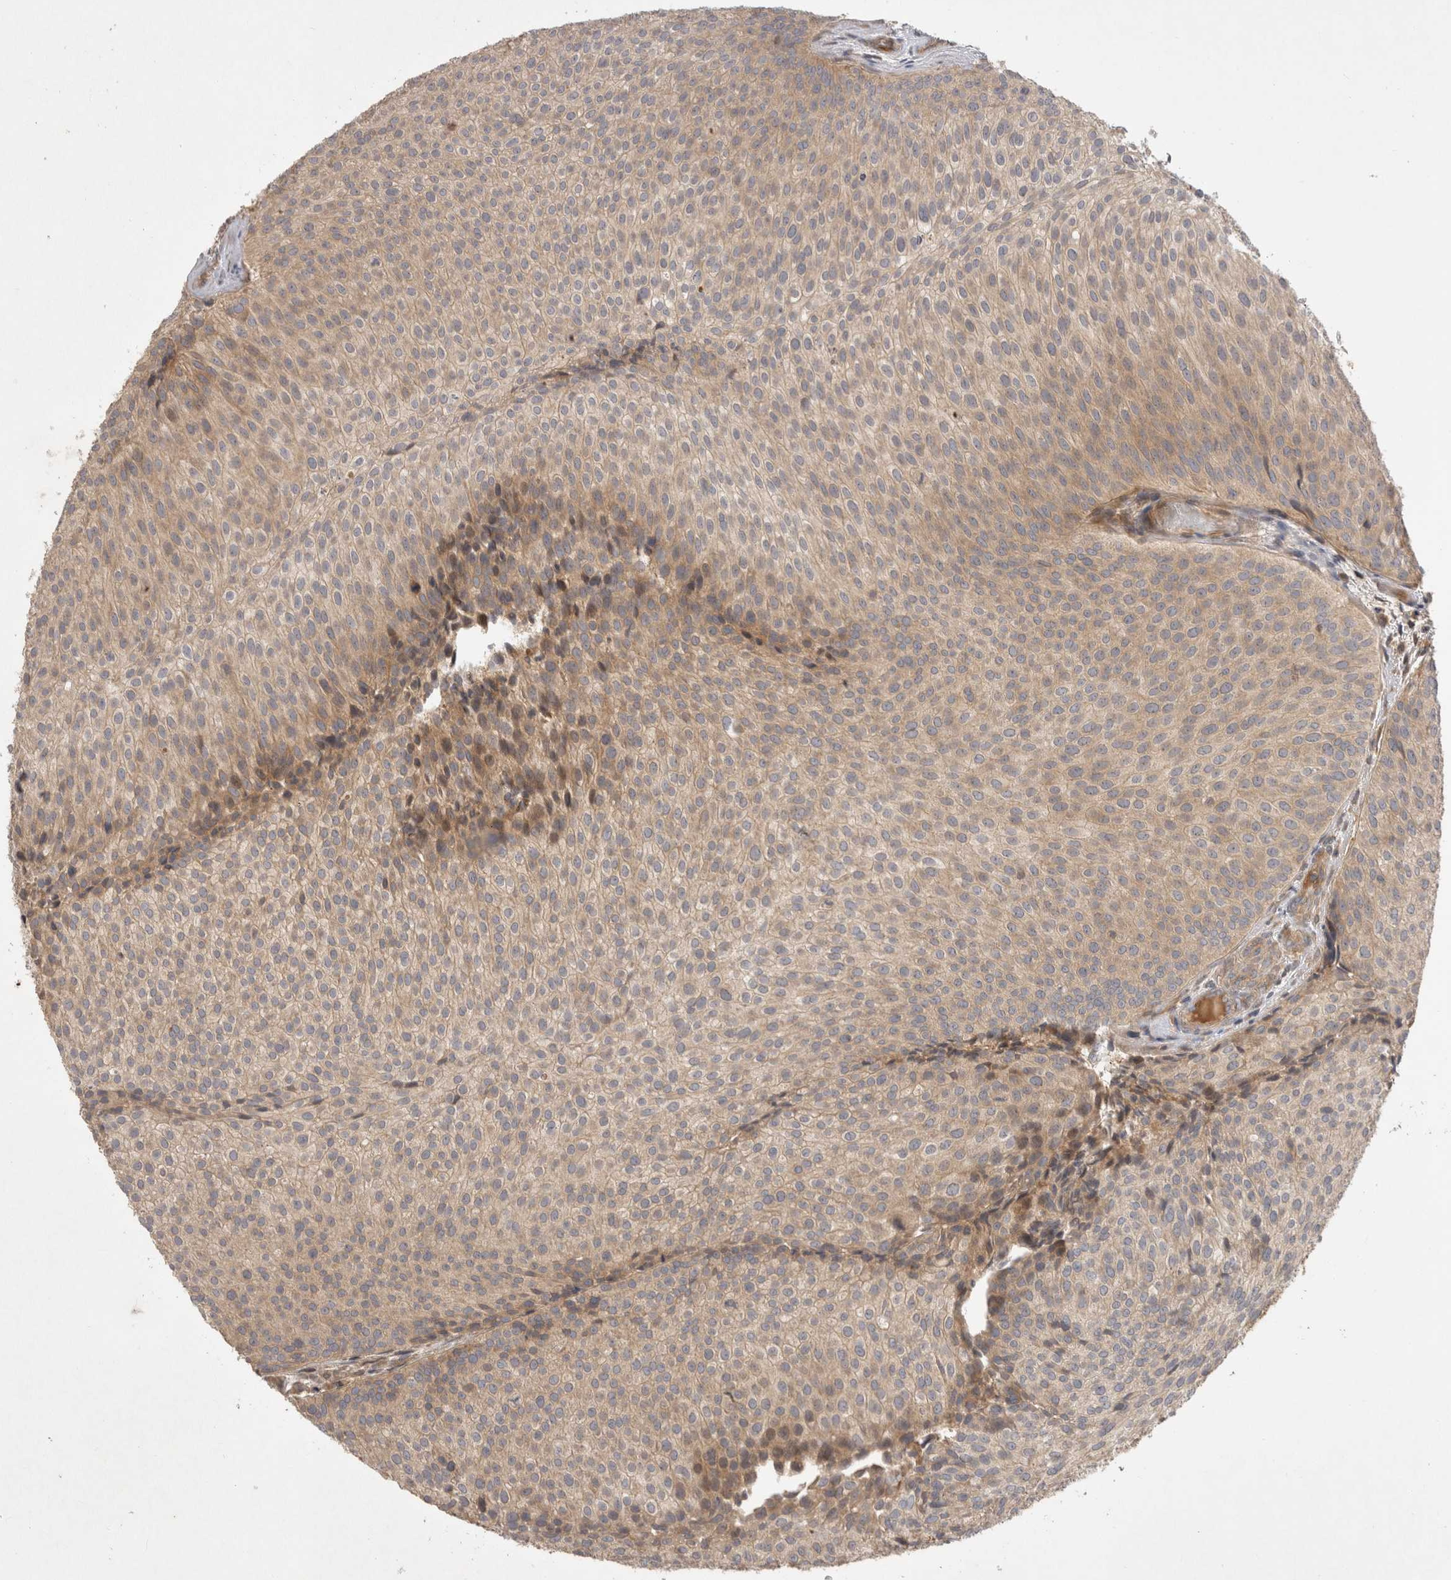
{"staining": {"intensity": "weak", "quantity": "<25%", "location": "cytoplasmic/membranous"}, "tissue": "urothelial cancer", "cell_type": "Tumor cells", "image_type": "cancer", "snomed": [{"axis": "morphology", "description": "Urothelial carcinoma, Low grade"}, {"axis": "topography", "description": "Urinary bladder"}], "caption": "Immunohistochemical staining of urothelial cancer exhibits no significant expression in tumor cells.", "gene": "PPP1R42", "patient": {"sex": "male", "age": 86}}